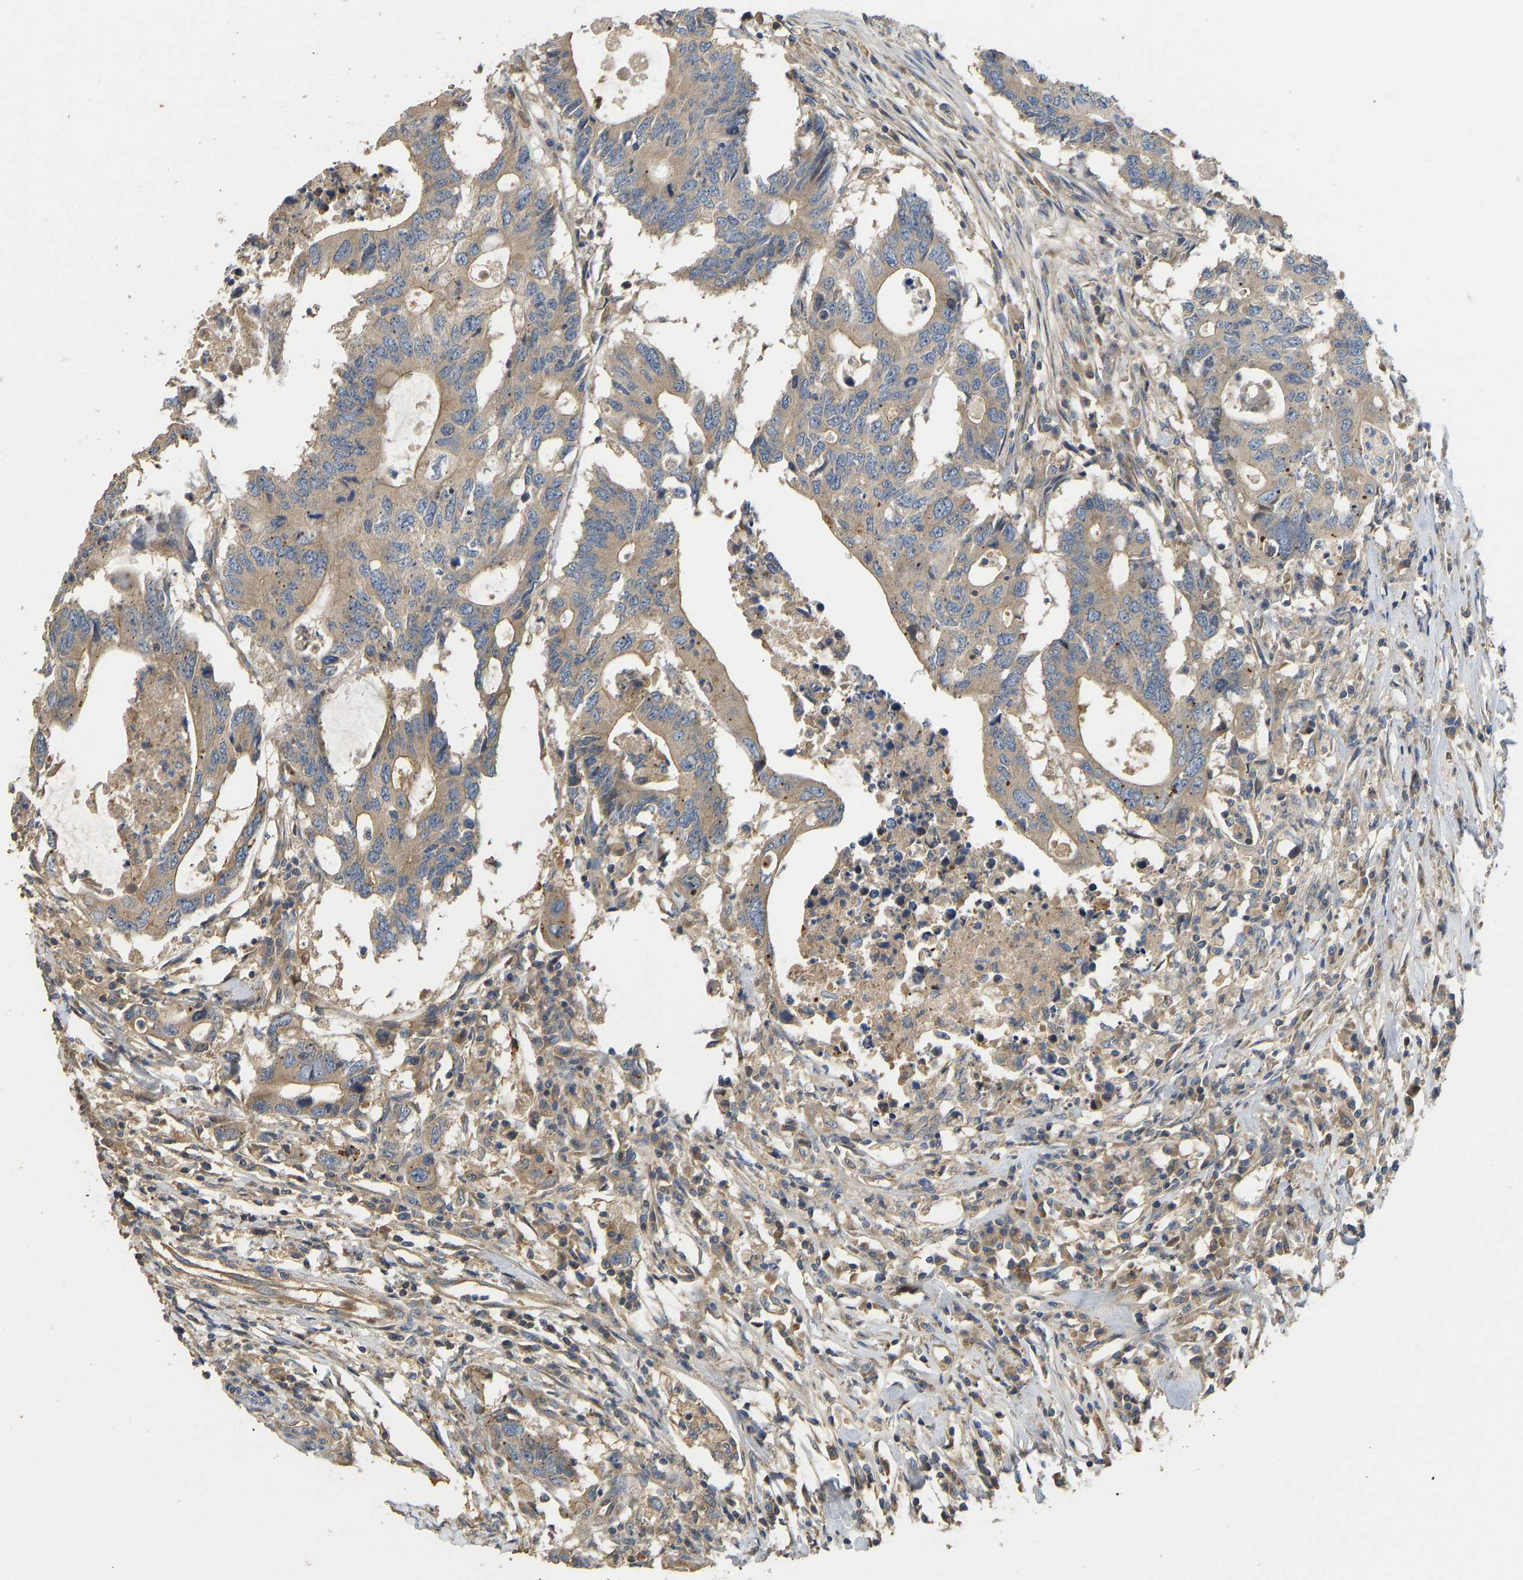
{"staining": {"intensity": "weak", "quantity": ">75%", "location": "cytoplasmic/membranous"}, "tissue": "colorectal cancer", "cell_type": "Tumor cells", "image_type": "cancer", "snomed": [{"axis": "morphology", "description": "Adenocarcinoma, NOS"}, {"axis": "topography", "description": "Colon"}], "caption": "Colorectal cancer stained with a brown dye shows weak cytoplasmic/membranous positive positivity in about >75% of tumor cells.", "gene": "VCPKMT", "patient": {"sex": "male", "age": 71}}